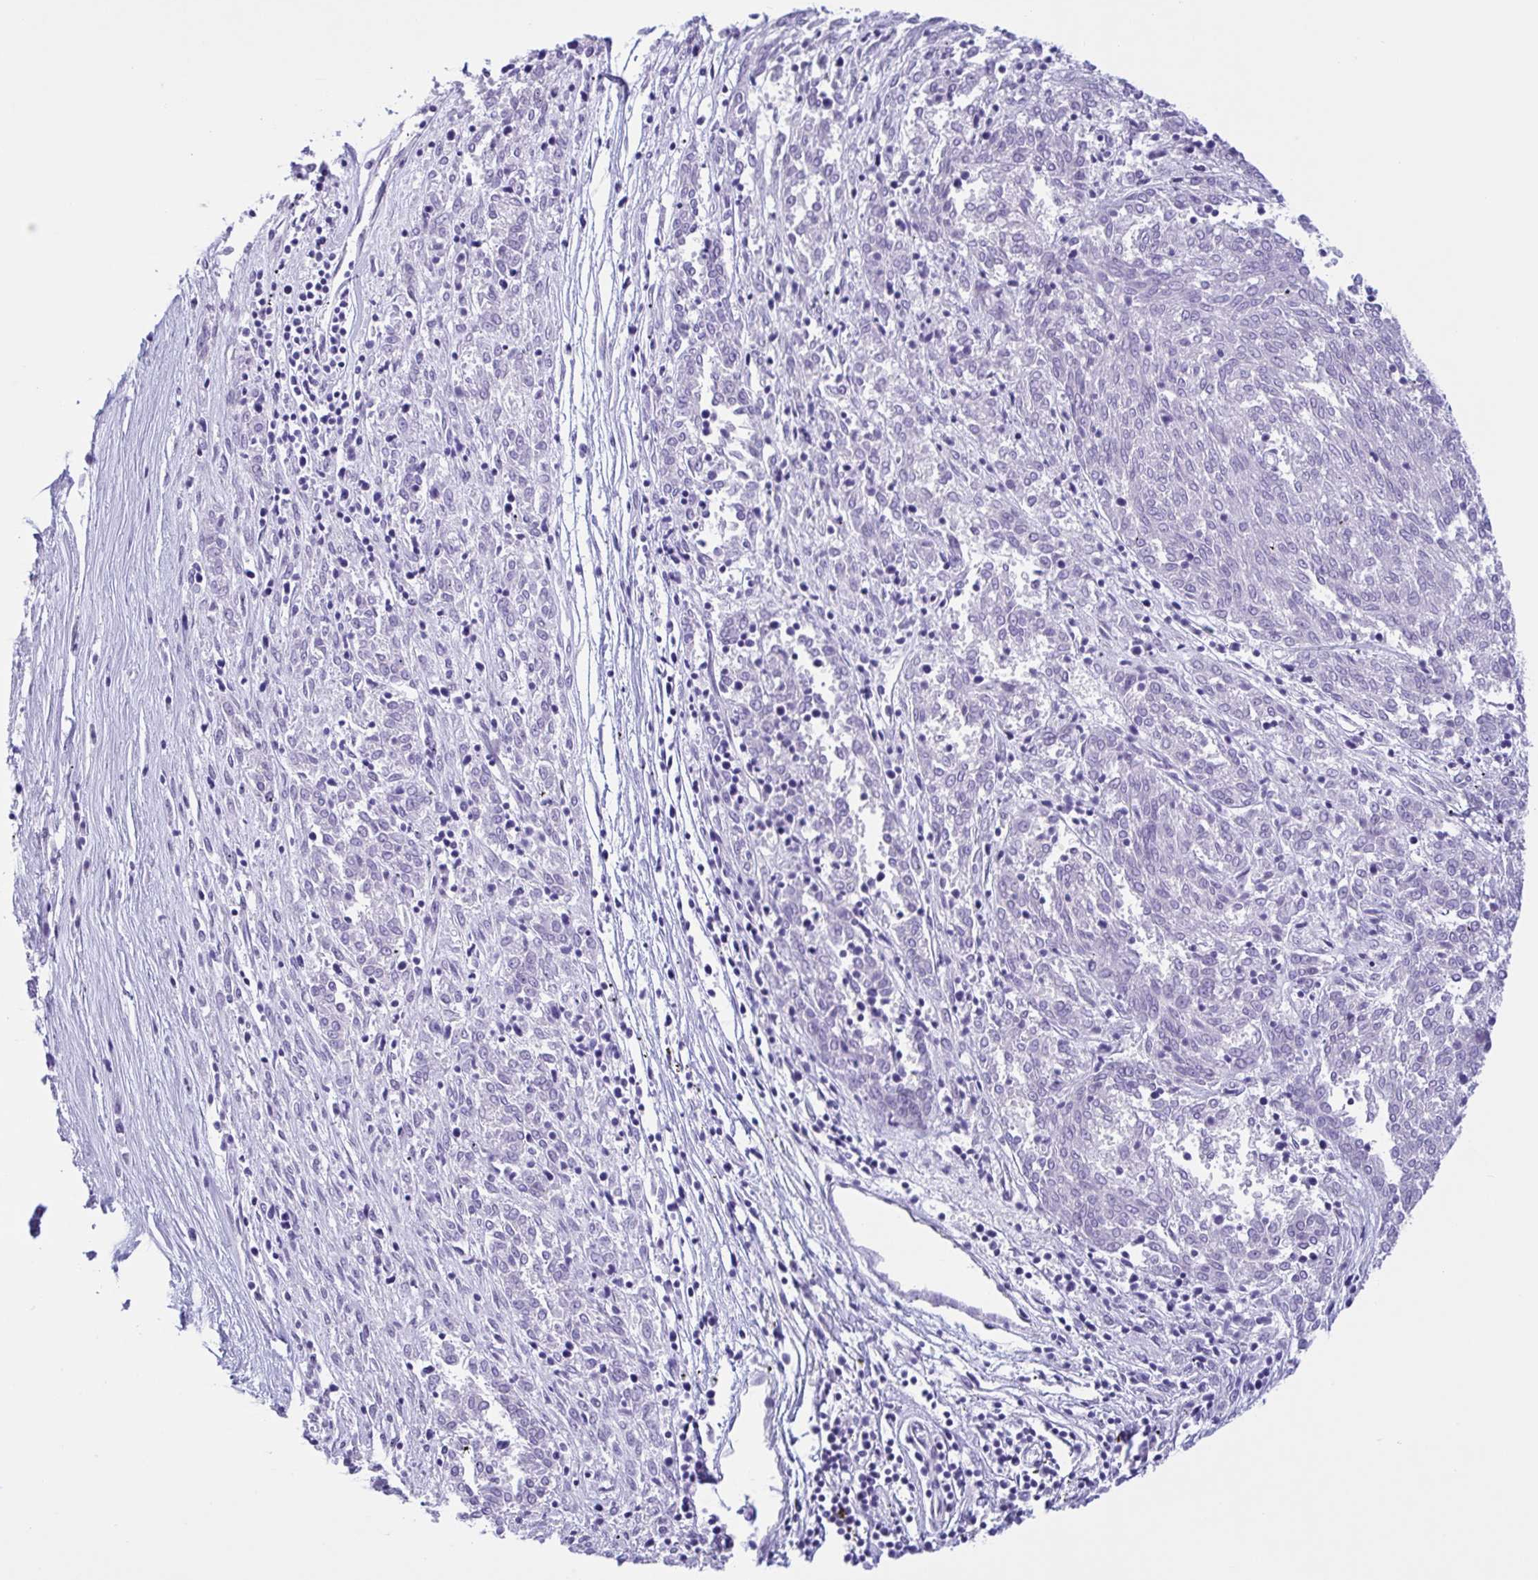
{"staining": {"intensity": "negative", "quantity": "none", "location": "none"}, "tissue": "melanoma", "cell_type": "Tumor cells", "image_type": "cancer", "snomed": [{"axis": "morphology", "description": "Malignant melanoma, NOS"}, {"axis": "topography", "description": "Skin"}], "caption": "Image shows no significant protein staining in tumor cells of malignant melanoma. (DAB (3,3'-diaminobenzidine) IHC, high magnification).", "gene": "AHCYL2", "patient": {"sex": "female", "age": 72}}